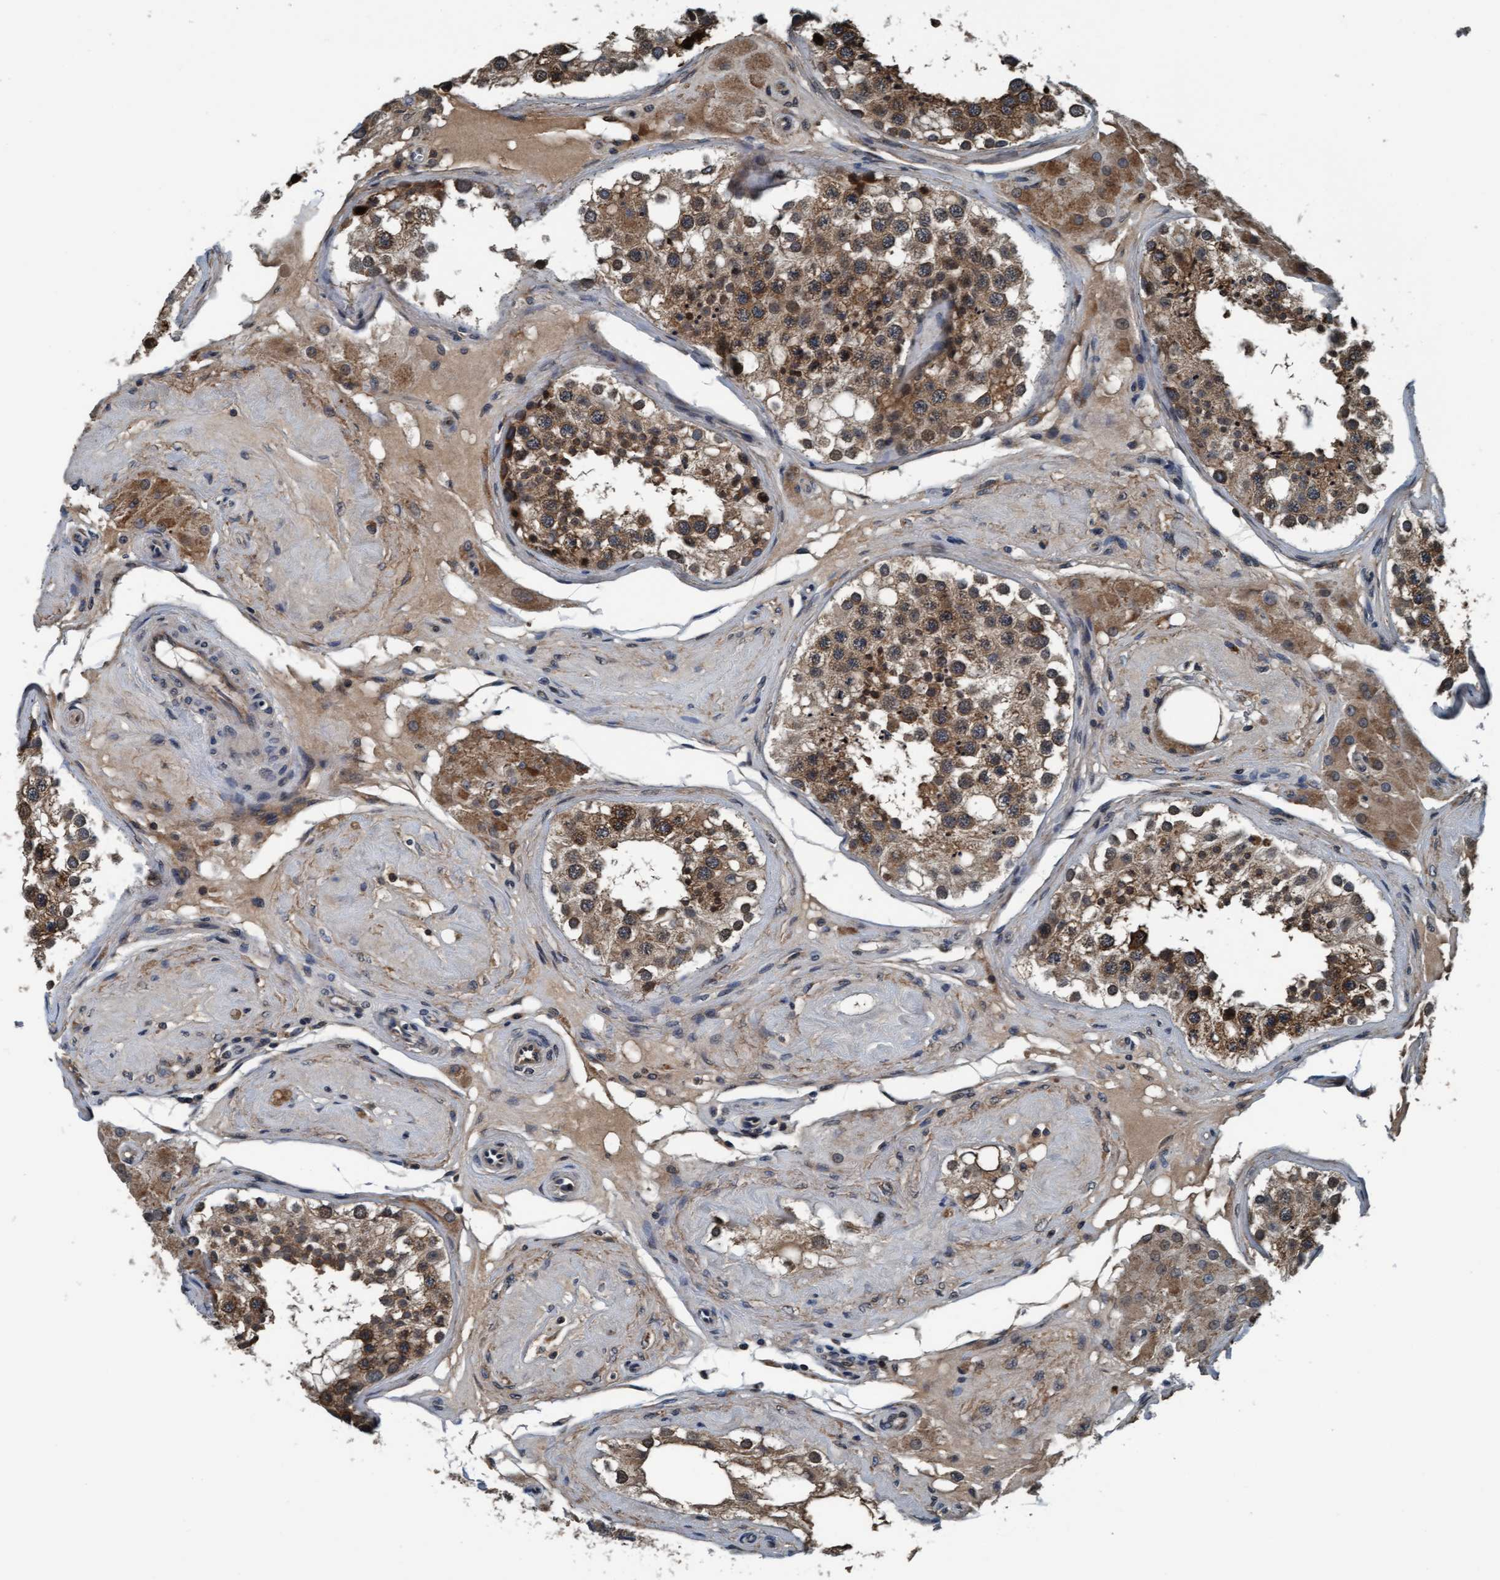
{"staining": {"intensity": "moderate", "quantity": ">75%", "location": "cytoplasmic/membranous,nuclear"}, "tissue": "testis", "cell_type": "Cells in seminiferous ducts", "image_type": "normal", "snomed": [{"axis": "morphology", "description": "Normal tissue, NOS"}, {"axis": "topography", "description": "Testis"}], "caption": "Cells in seminiferous ducts show medium levels of moderate cytoplasmic/membranous,nuclear staining in about >75% of cells in normal testis. The staining is performed using DAB (3,3'-diaminobenzidine) brown chromogen to label protein expression. The nuclei are counter-stained blue using hematoxylin.", "gene": "WASF1", "patient": {"sex": "male", "age": 68}}